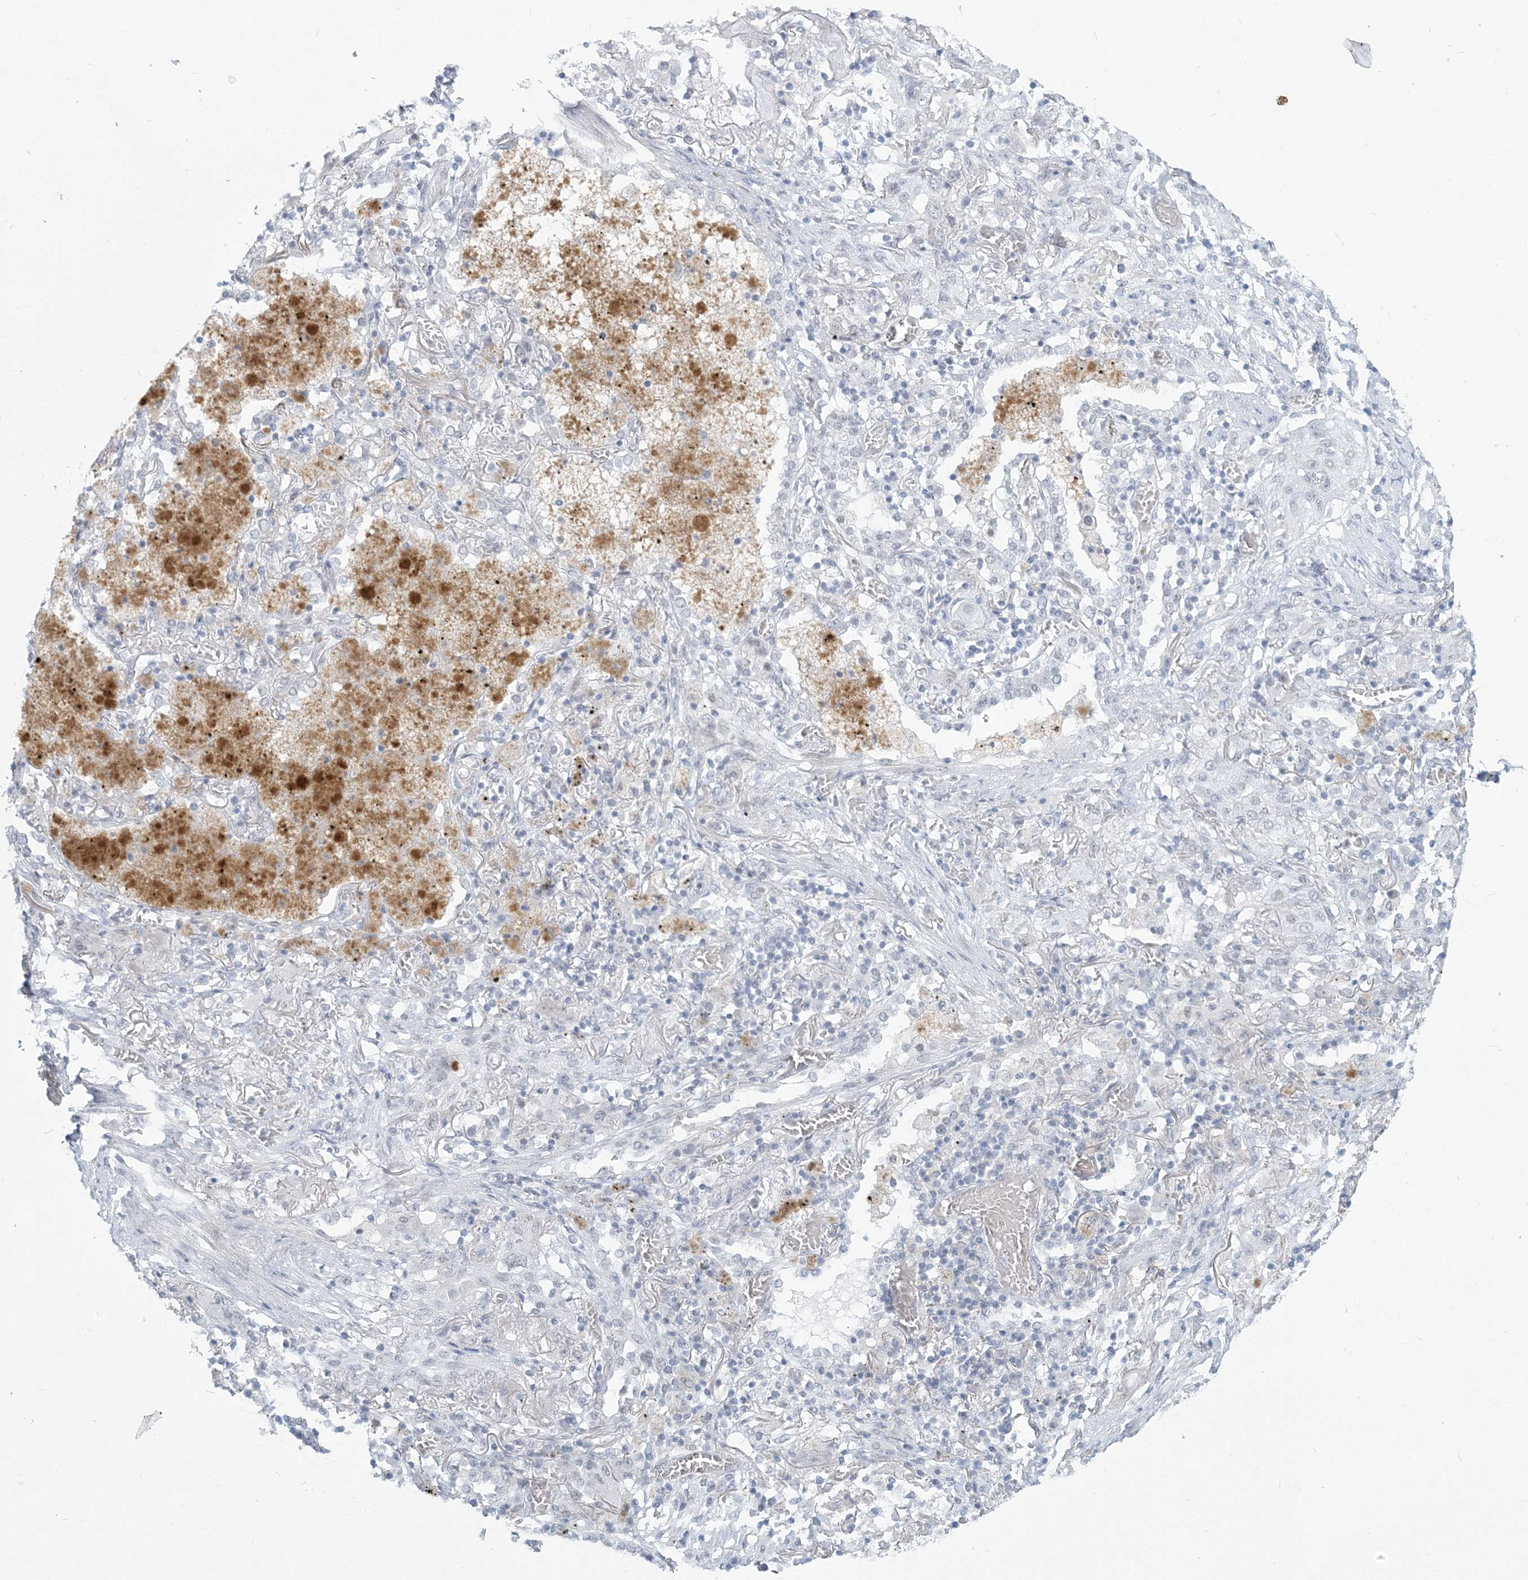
{"staining": {"intensity": "negative", "quantity": "none", "location": "none"}, "tissue": "lung cancer", "cell_type": "Tumor cells", "image_type": "cancer", "snomed": [{"axis": "morphology", "description": "Squamous cell carcinoma, NOS"}, {"axis": "topography", "description": "Lung"}], "caption": "This is an IHC photomicrograph of lung cancer (squamous cell carcinoma). There is no staining in tumor cells.", "gene": "SCML1", "patient": {"sex": "female", "age": 47}}